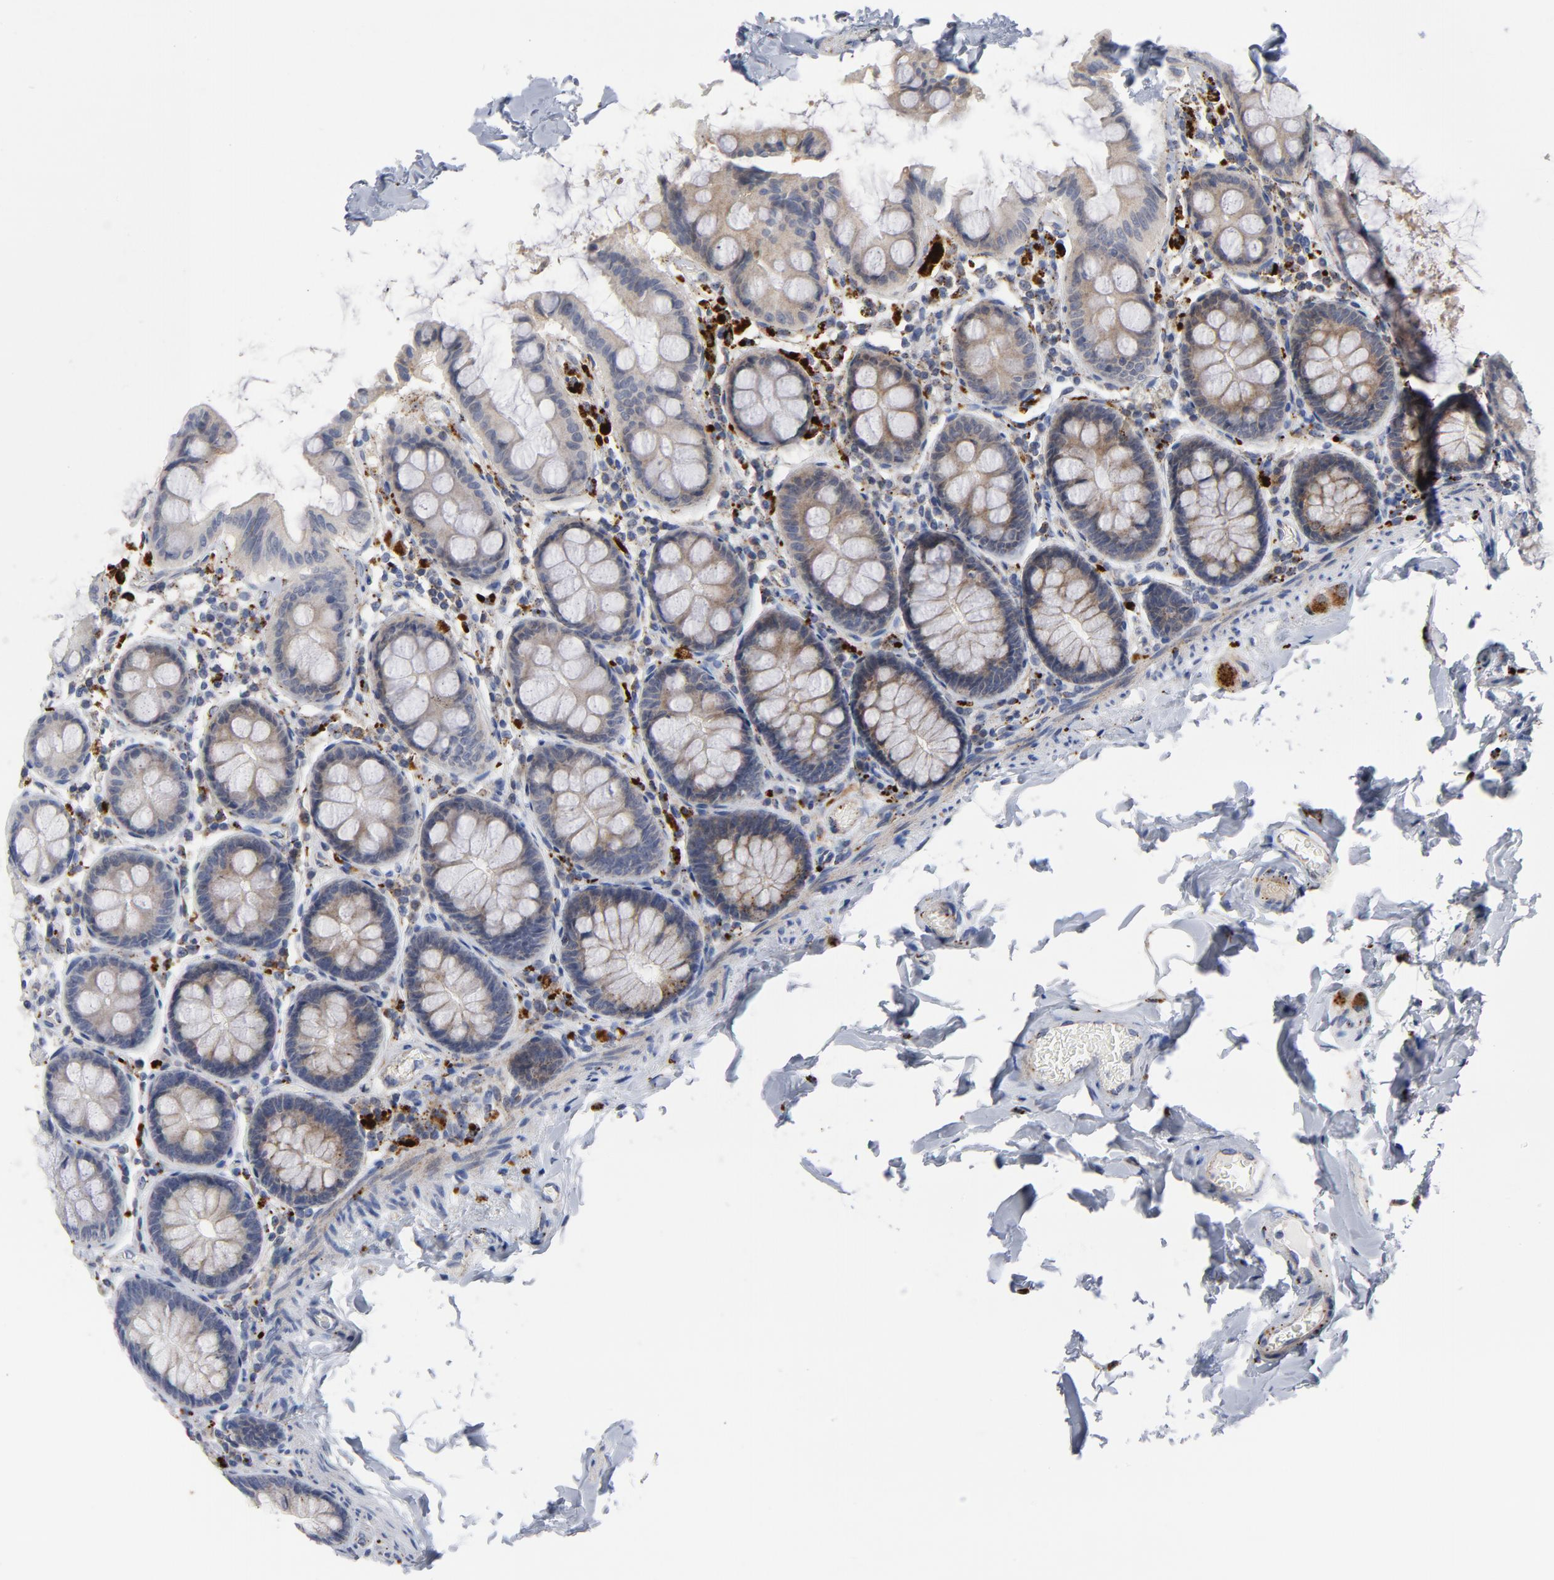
{"staining": {"intensity": "negative", "quantity": "none", "location": "none"}, "tissue": "colon", "cell_type": "Endothelial cells", "image_type": "normal", "snomed": [{"axis": "morphology", "description": "Normal tissue, NOS"}, {"axis": "topography", "description": "Colon"}], "caption": "There is no significant staining in endothelial cells of colon. (DAB (3,3'-diaminobenzidine) immunohistochemistry with hematoxylin counter stain).", "gene": "AKT2", "patient": {"sex": "female", "age": 61}}